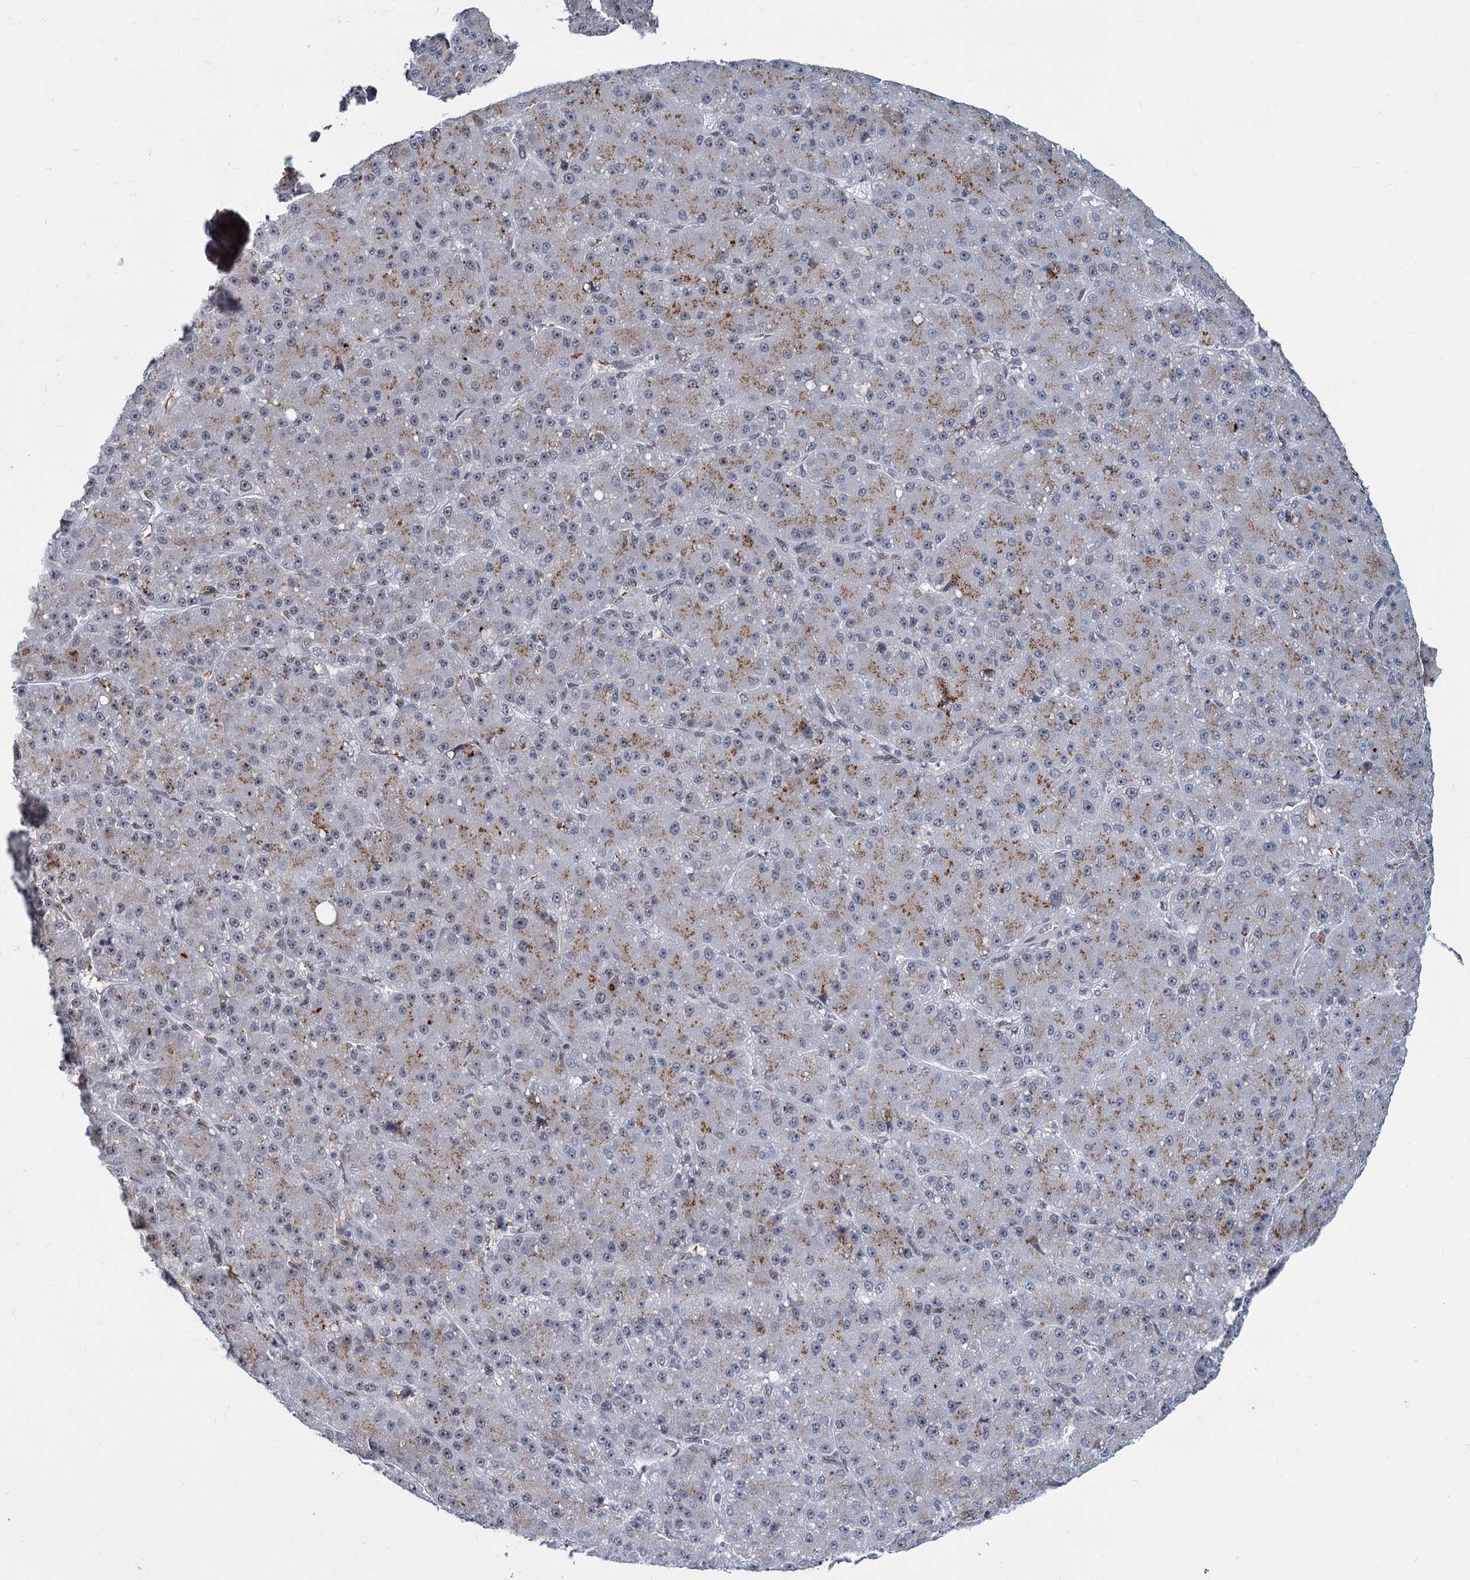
{"staining": {"intensity": "negative", "quantity": "none", "location": "none"}, "tissue": "liver cancer", "cell_type": "Tumor cells", "image_type": "cancer", "snomed": [{"axis": "morphology", "description": "Carcinoma, Hepatocellular, NOS"}, {"axis": "topography", "description": "Liver"}], "caption": "Liver cancer (hepatocellular carcinoma) was stained to show a protein in brown. There is no significant staining in tumor cells. (Brightfield microscopy of DAB (3,3'-diaminobenzidine) immunohistochemistry at high magnification).", "gene": "RPRD1A", "patient": {"sex": "male", "age": 67}}